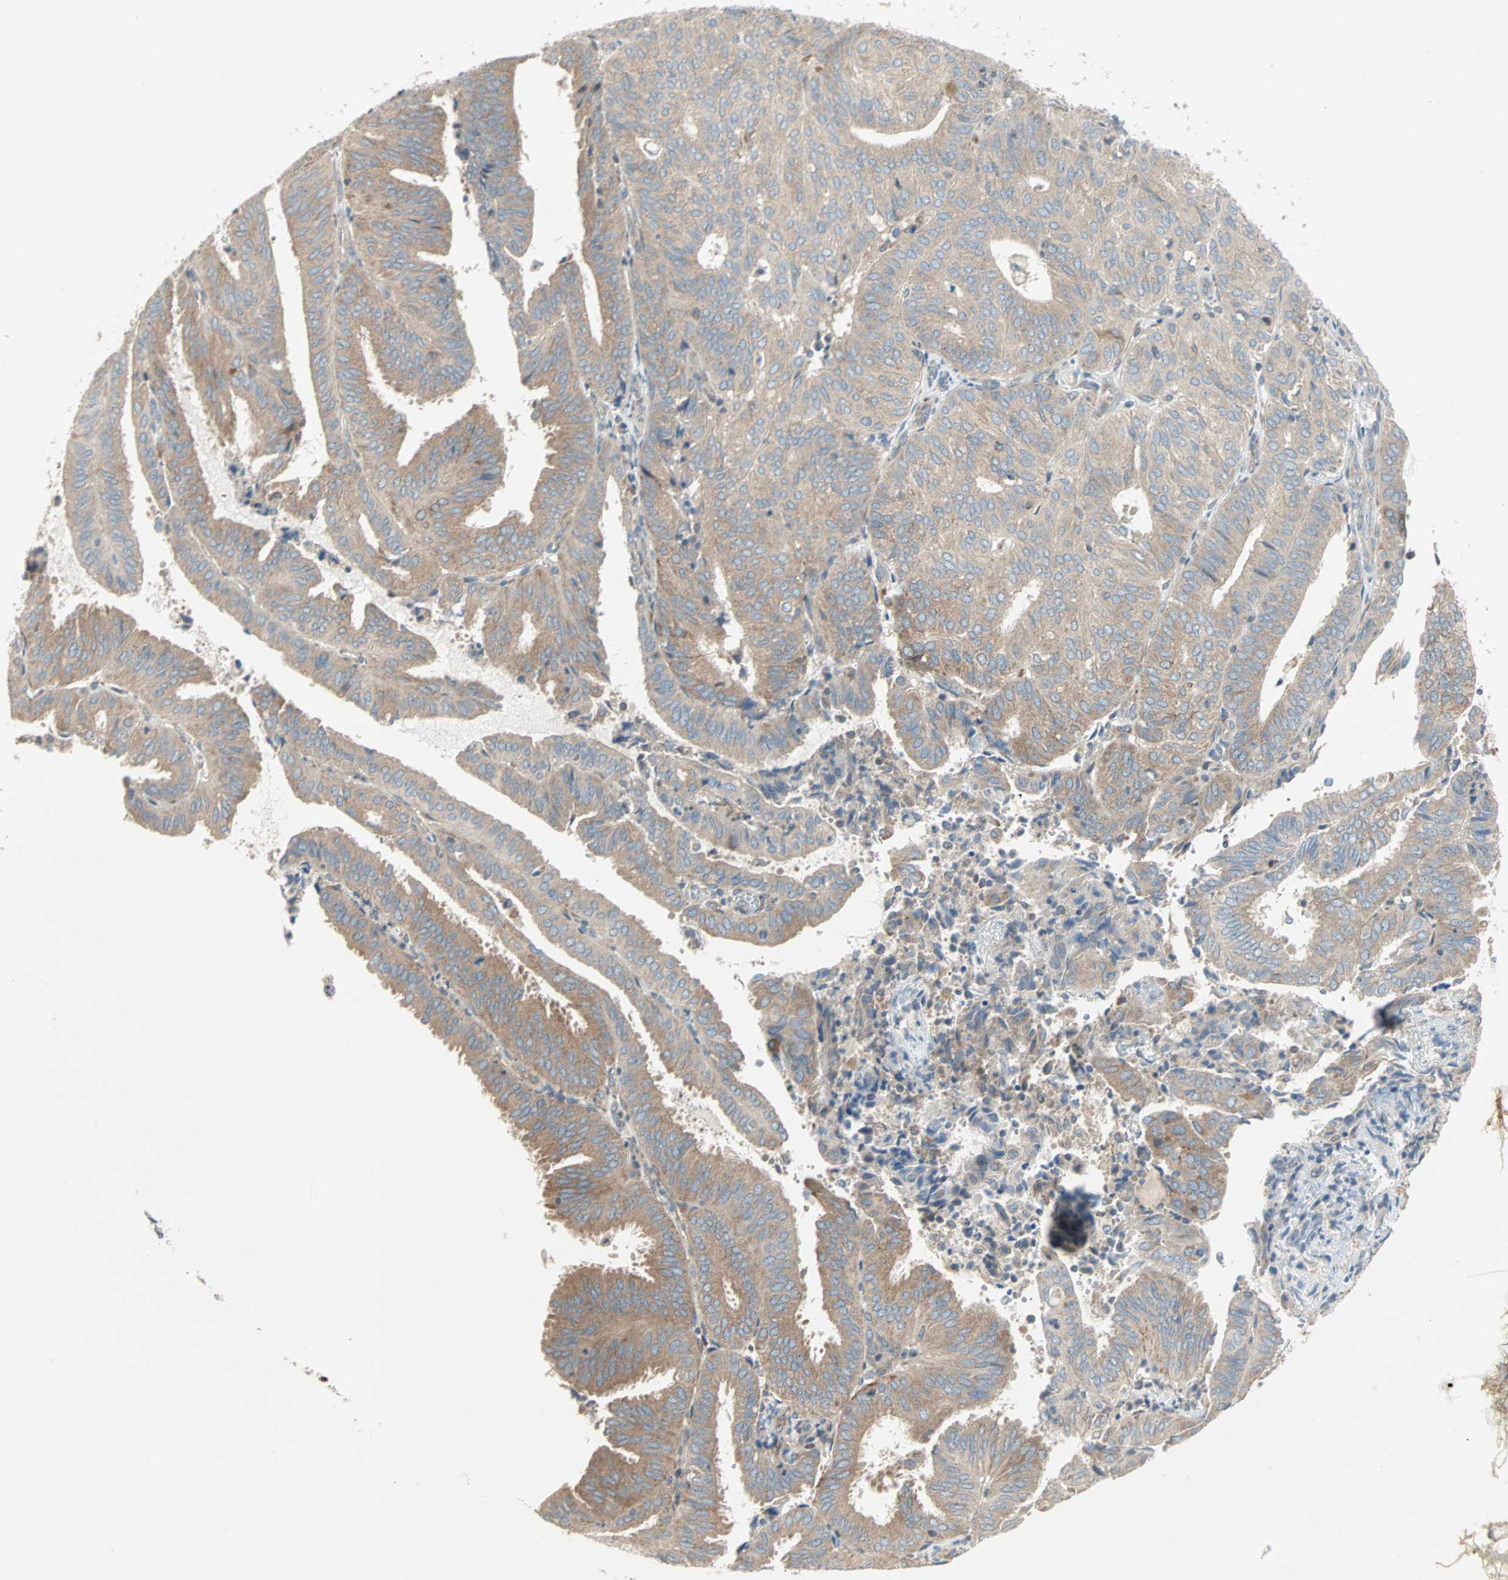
{"staining": {"intensity": "moderate", "quantity": ">75%", "location": "cytoplasmic/membranous"}, "tissue": "endometrial cancer", "cell_type": "Tumor cells", "image_type": "cancer", "snomed": [{"axis": "morphology", "description": "Adenocarcinoma, NOS"}, {"axis": "topography", "description": "Uterus"}], "caption": "This histopathology image shows immunohistochemistry (IHC) staining of endometrial adenocarcinoma, with medium moderate cytoplasmic/membranous positivity in approximately >75% of tumor cells.", "gene": "SAR1A", "patient": {"sex": "female", "age": 60}}